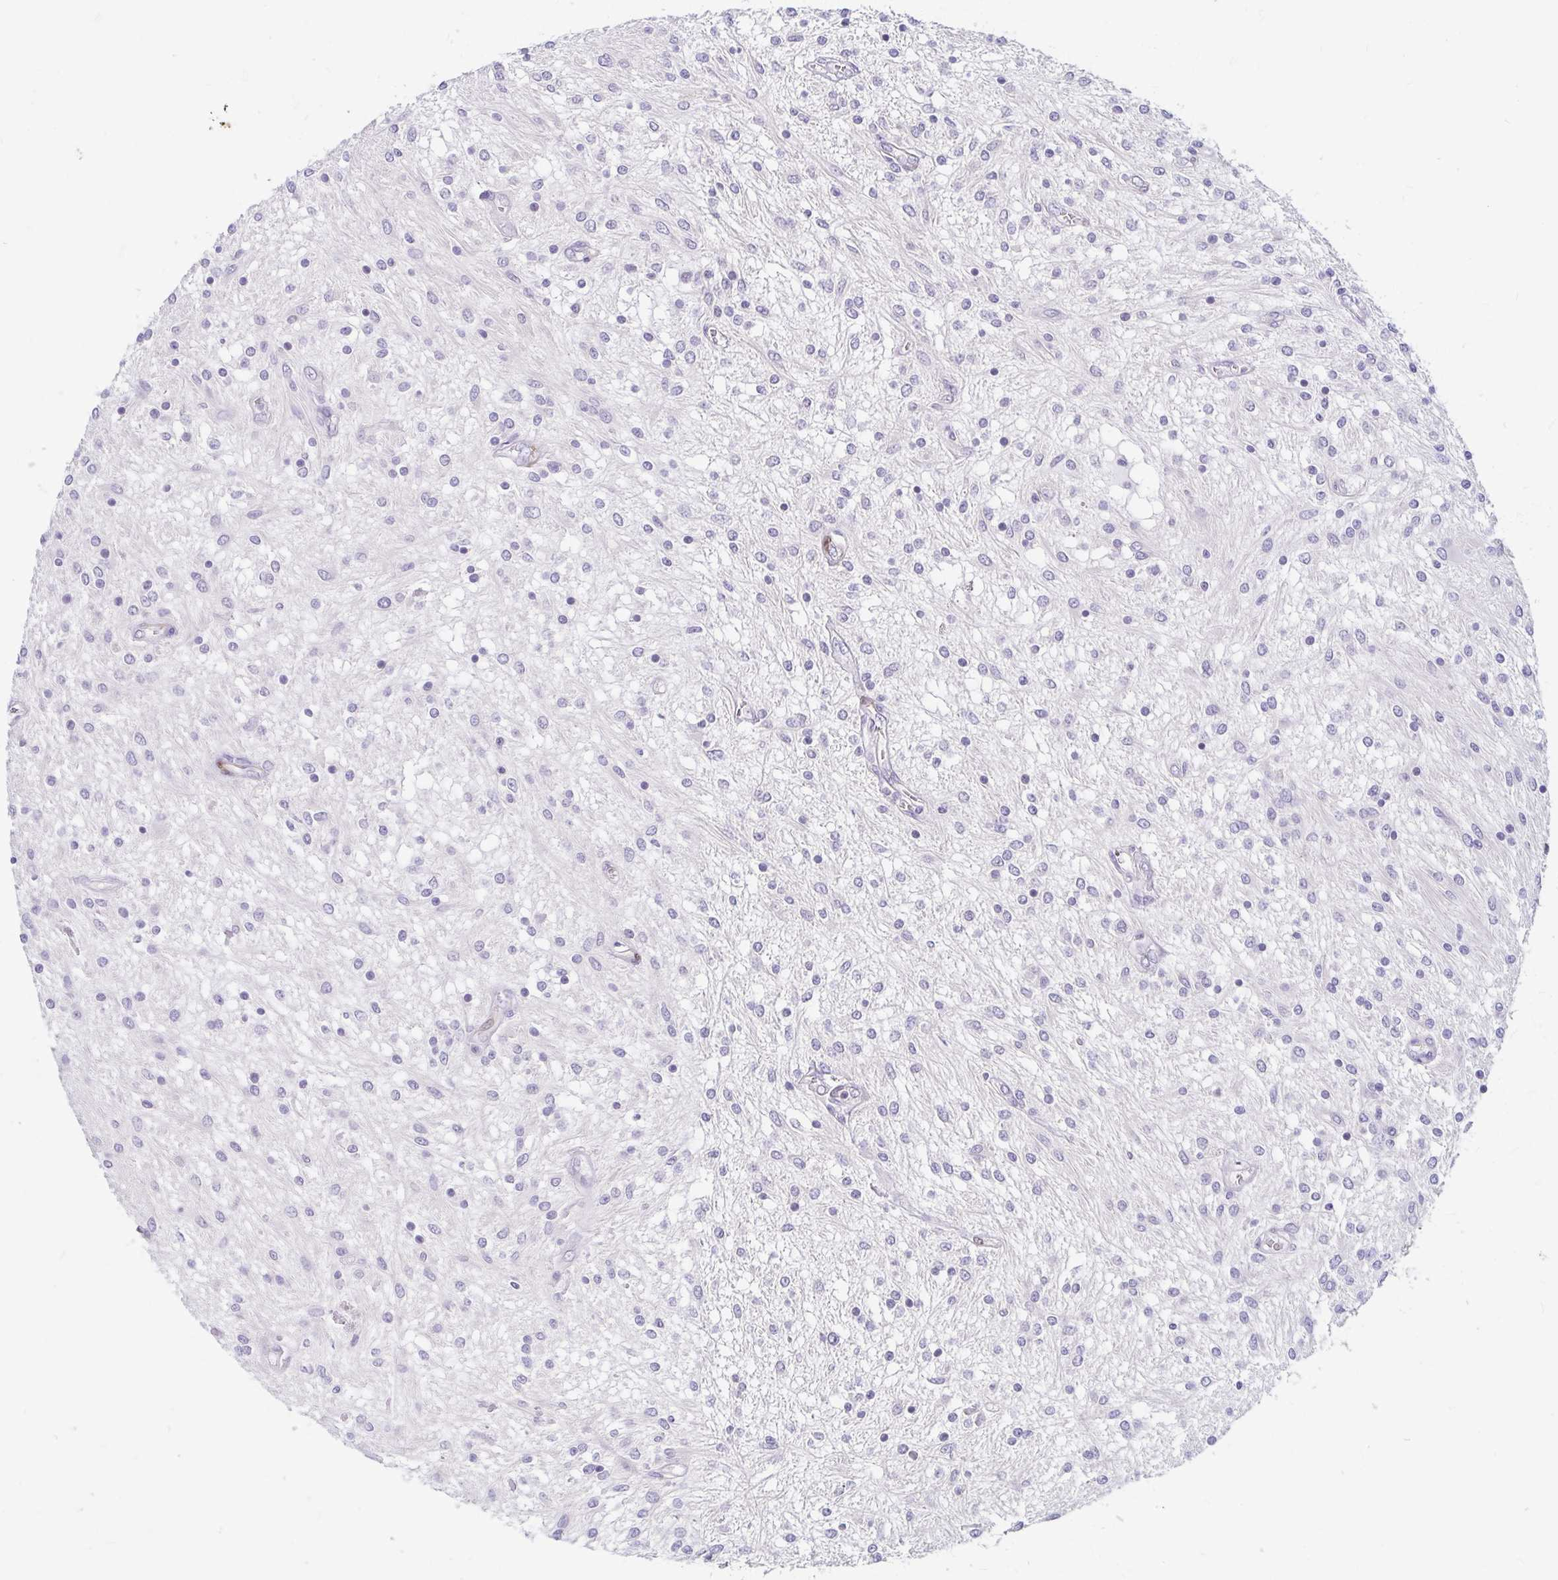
{"staining": {"intensity": "negative", "quantity": "none", "location": "none"}, "tissue": "glioma", "cell_type": "Tumor cells", "image_type": "cancer", "snomed": [{"axis": "morphology", "description": "Glioma, malignant, Low grade"}, {"axis": "topography", "description": "Cerebellum"}], "caption": "High power microscopy histopathology image of an IHC histopathology image of malignant glioma (low-grade), revealing no significant expression in tumor cells.", "gene": "ADH1A", "patient": {"sex": "female", "age": 14}}